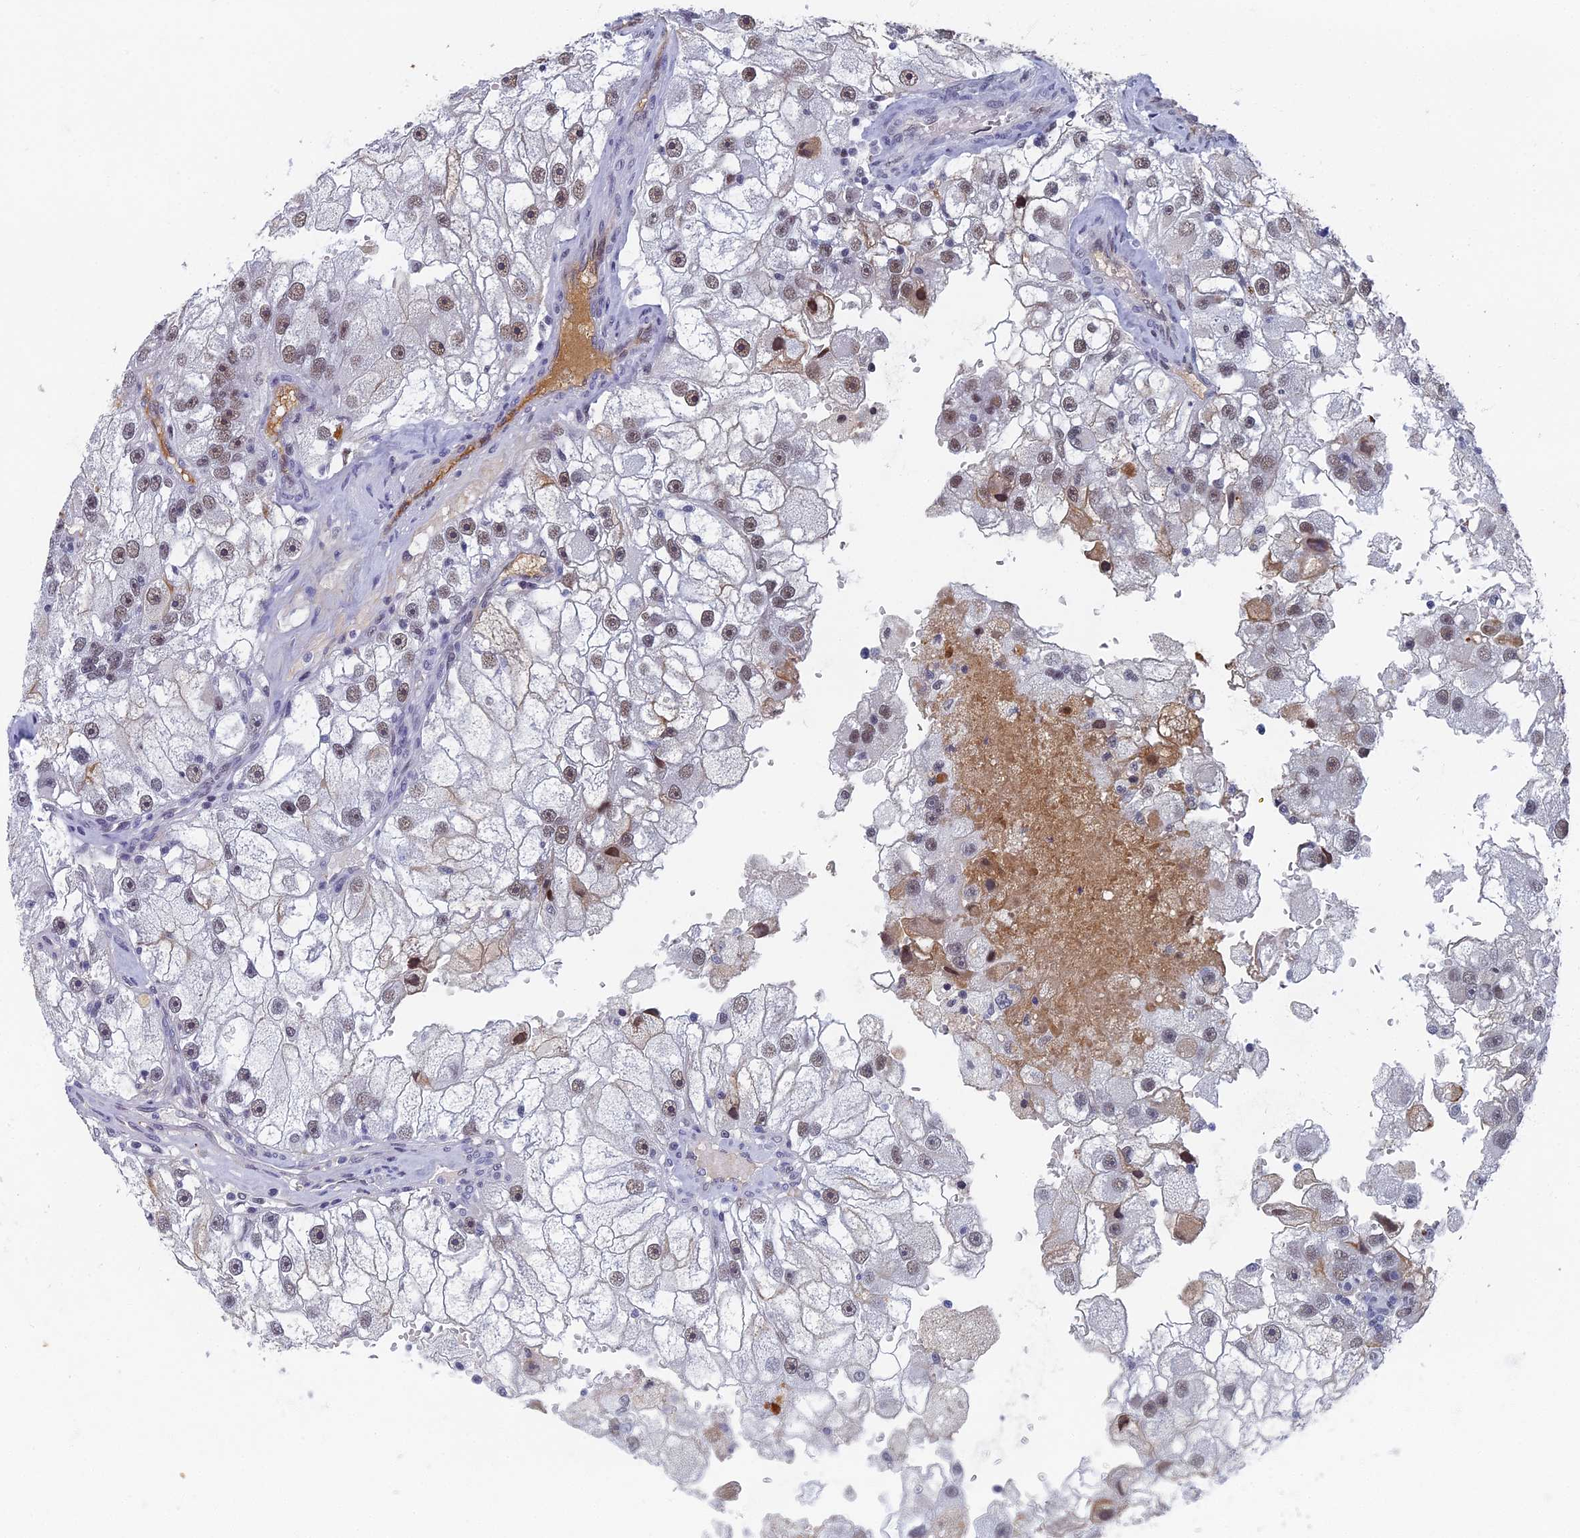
{"staining": {"intensity": "weak", "quantity": "25%-75%", "location": "nuclear"}, "tissue": "renal cancer", "cell_type": "Tumor cells", "image_type": "cancer", "snomed": [{"axis": "morphology", "description": "Adenocarcinoma, NOS"}, {"axis": "topography", "description": "Kidney"}], "caption": "About 25%-75% of tumor cells in human adenocarcinoma (renal) demonstrate weak nuclear protein staining as visualized by brown immunohistochemical staining.", "gene": "TAF13", "patient": {"sex": "male", "age": 63}}